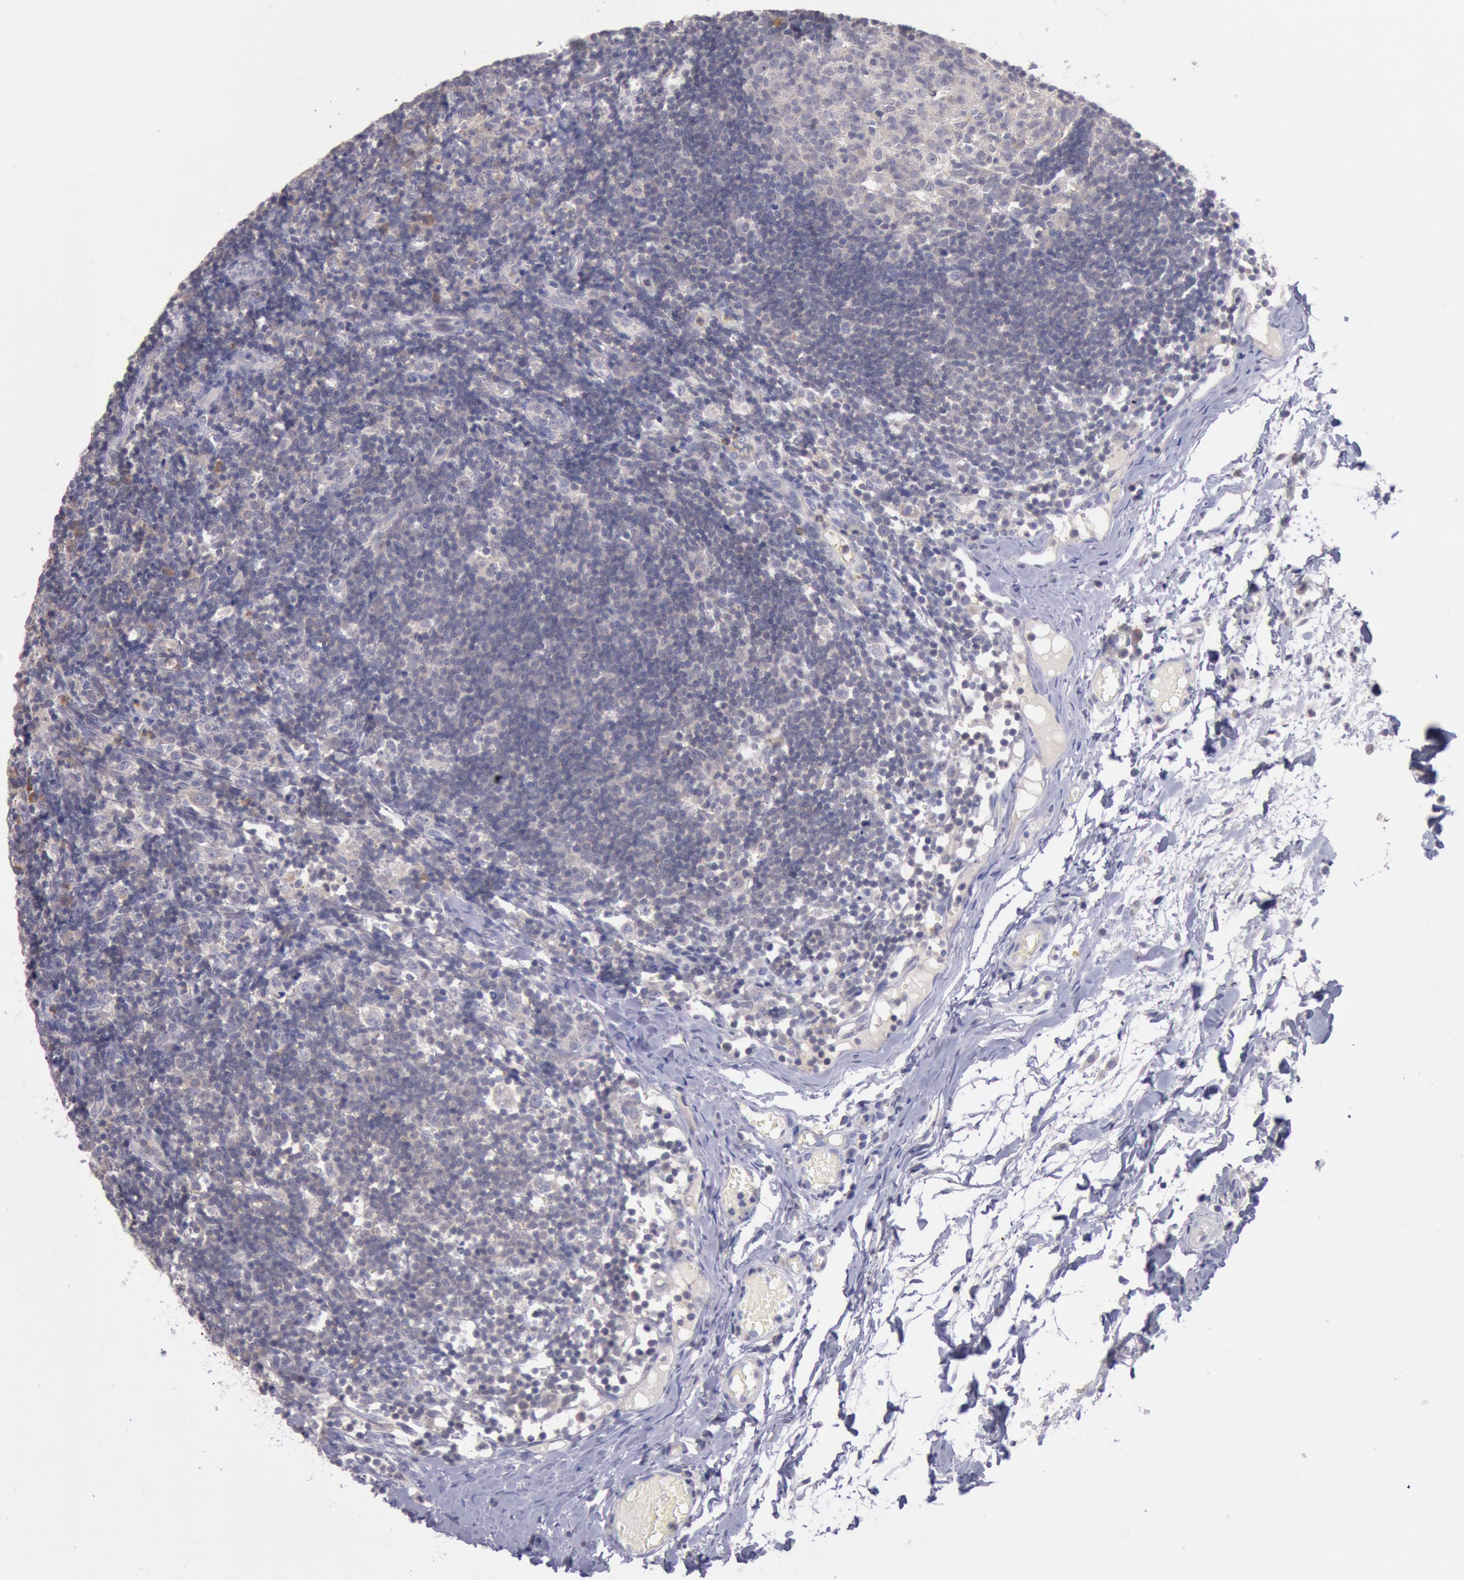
{"staining": {"intensity": "weak", "quantity": "<25%", "location": "cytoplasmic/membranous"}, "tissue": "lymph node", "cell_type": "Germinal center cells", "image_type": "normal", "snomed": [{"axis": "morphology", "description": "Normal tissue, NOS"}, {"axis": "morphology", "description": "Inflammation, NOS"}, {"axis": "topography", "description": "Lymph node"}, {"axis": "topography", "description": "Salivary gland"}], "caption": "High magnification brightfield microscopy of normal lymph node stained with DAB (3,3'-diaminobenzidine) (brown) and counterstained with hematoxylin (blue): germinal center cells show no significant expression. (DAB (3,3'-diaminobenzidine) immunohistochemistry with hematoxylin counter stain).", "gene": "GAL3ST1", "patient": {"sex": "male", "age": 3}}